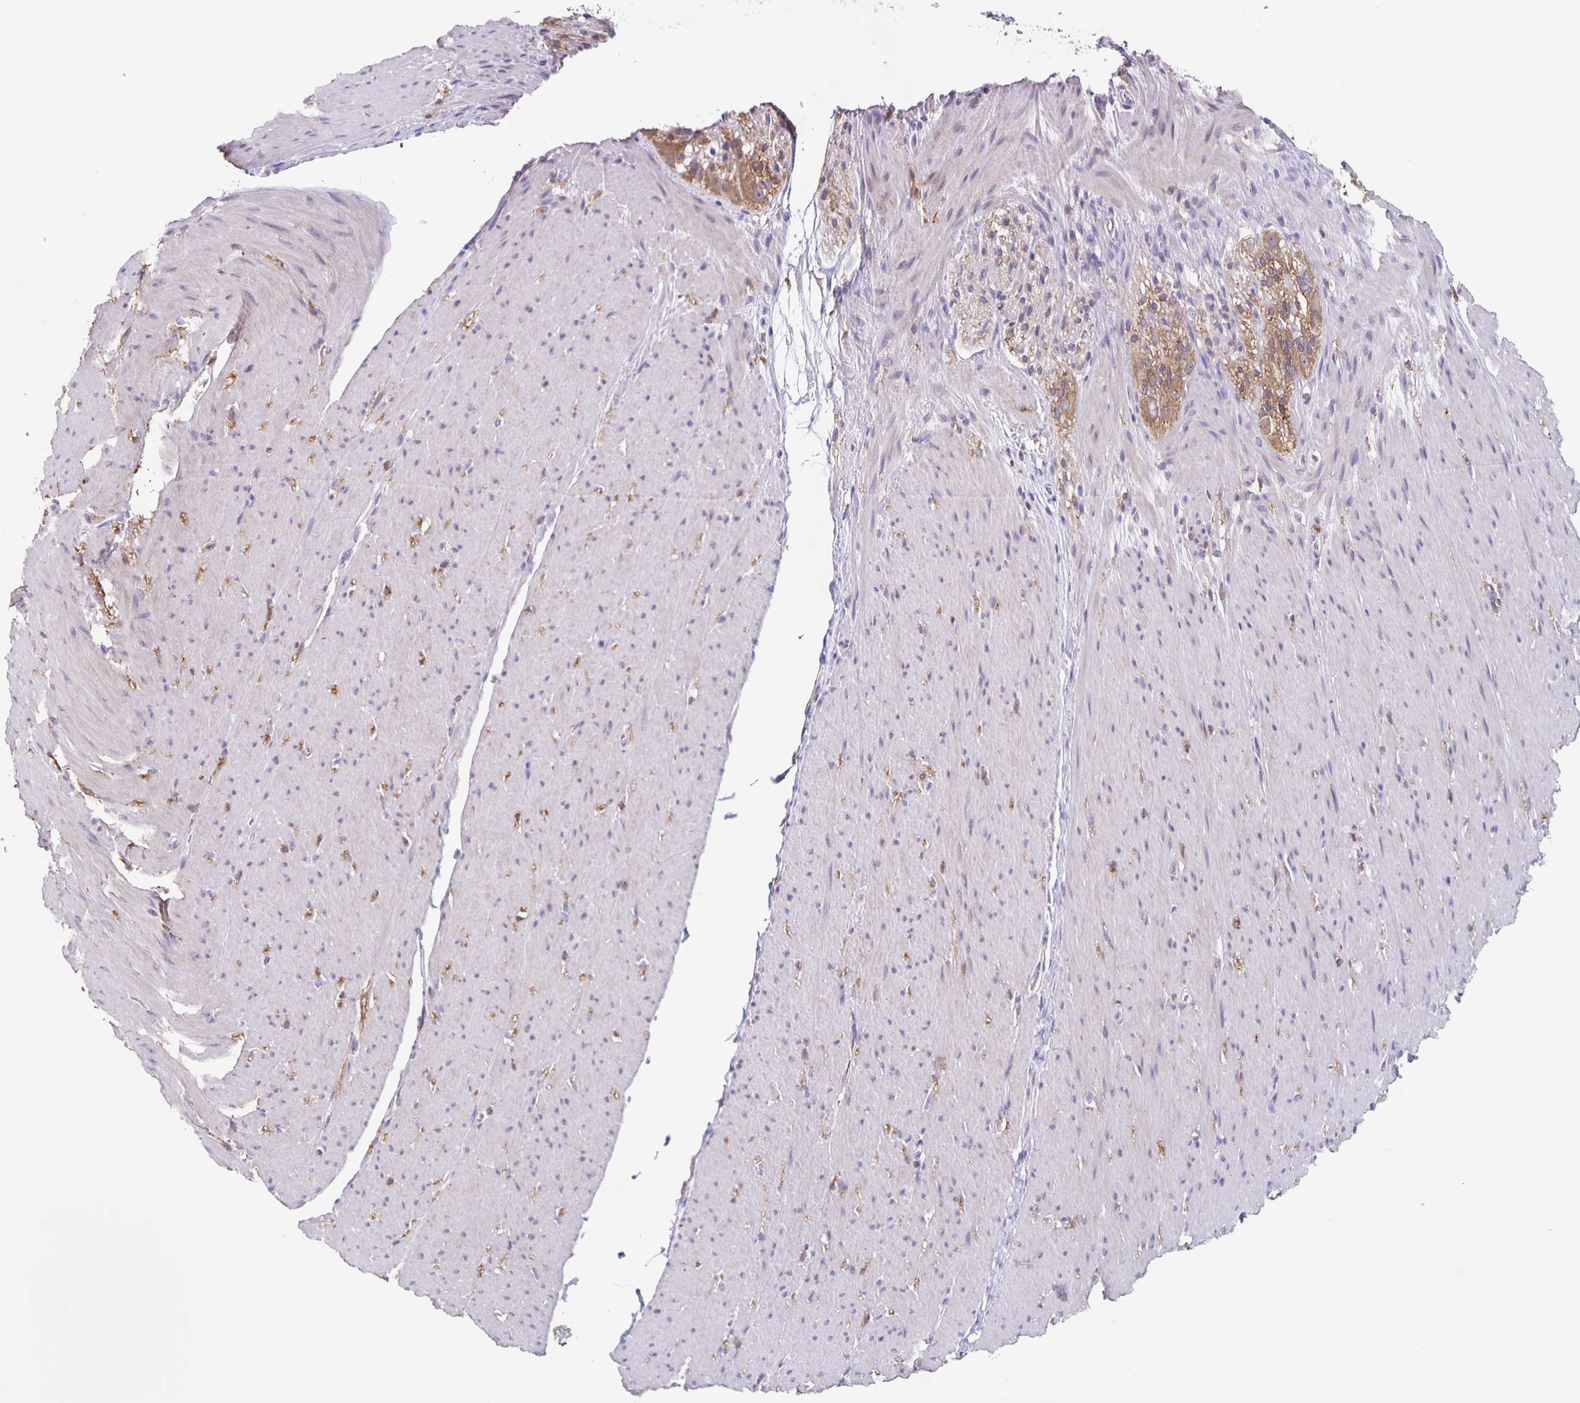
{"staining": {"intensity": "negative", "quantity": "none", "location": "none"}, "tissue": "smooth muscle", "cell_type": "Smooth muscle cells", "image_type": "normal", "snomed": [{"axis": "morphology", "description": "Normal tissue, NOS"}, {"axis": "topography", "description": "Smooth muscle"}, {"axis": "topography", "description": "Rectum"}], "caption": "The photomicrograph shows no staining of smooth muscle cells in benign smooth muscle.", "gene": "TPPP", "patient": {"sex": "male", "age": 53}}